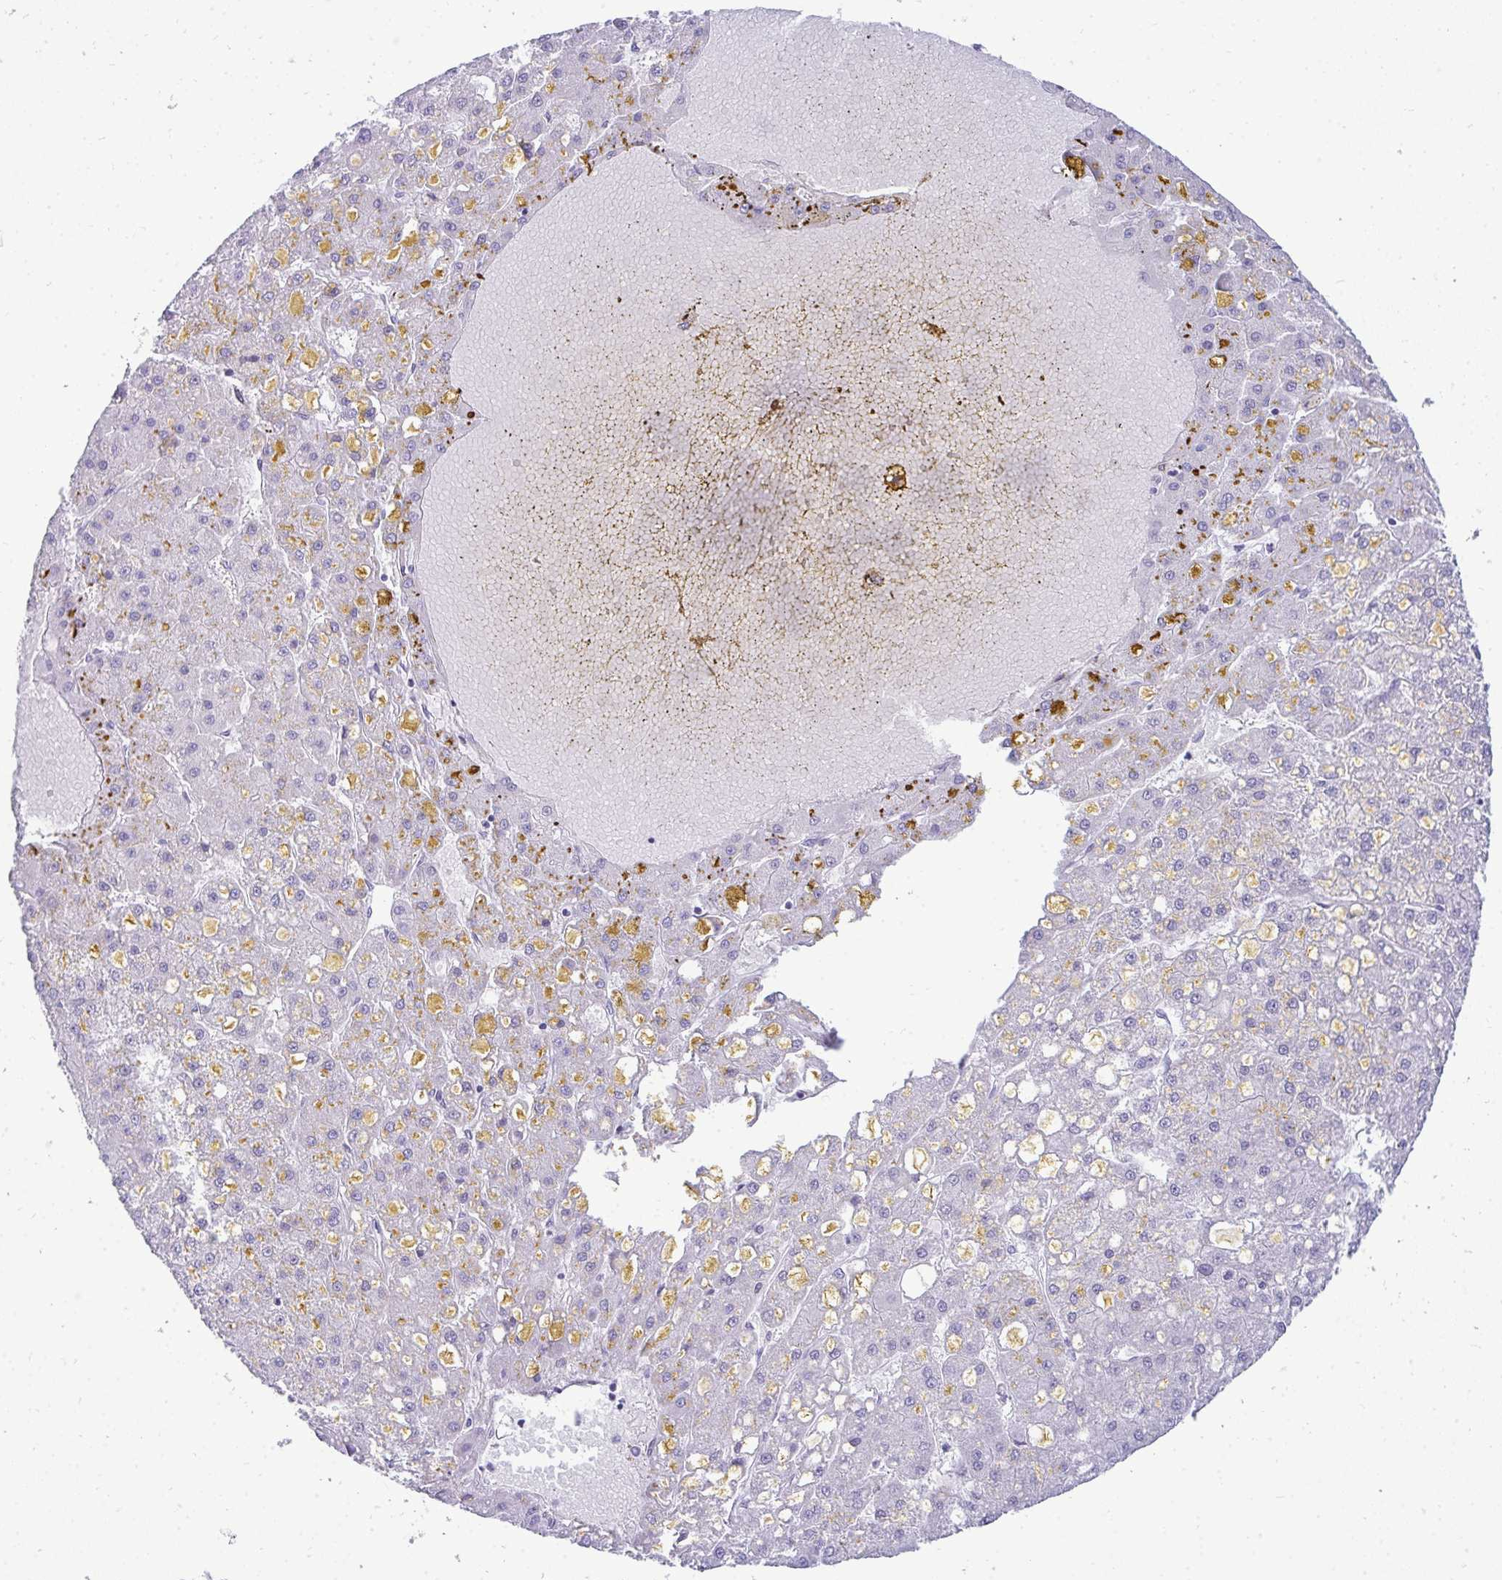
{"staining": {"intensity": "negative", "quantity": "none", "location": "none"}, "tissue": "liver cancer", "cell_type": "Tumor cells", "image_type": "cancer", "snomed": [{"axis": "morphology", "description": "Carcinoma, Hepatocellular, NOS"}, {"axis": "topography", "description": "Liver"}], "caption": "Tumor cells are negative for protein expression in human liver cancer (hepatocellular carcinoma).", "gene": "HSPB6", "patient": {"sex": "male", "age": 67}}